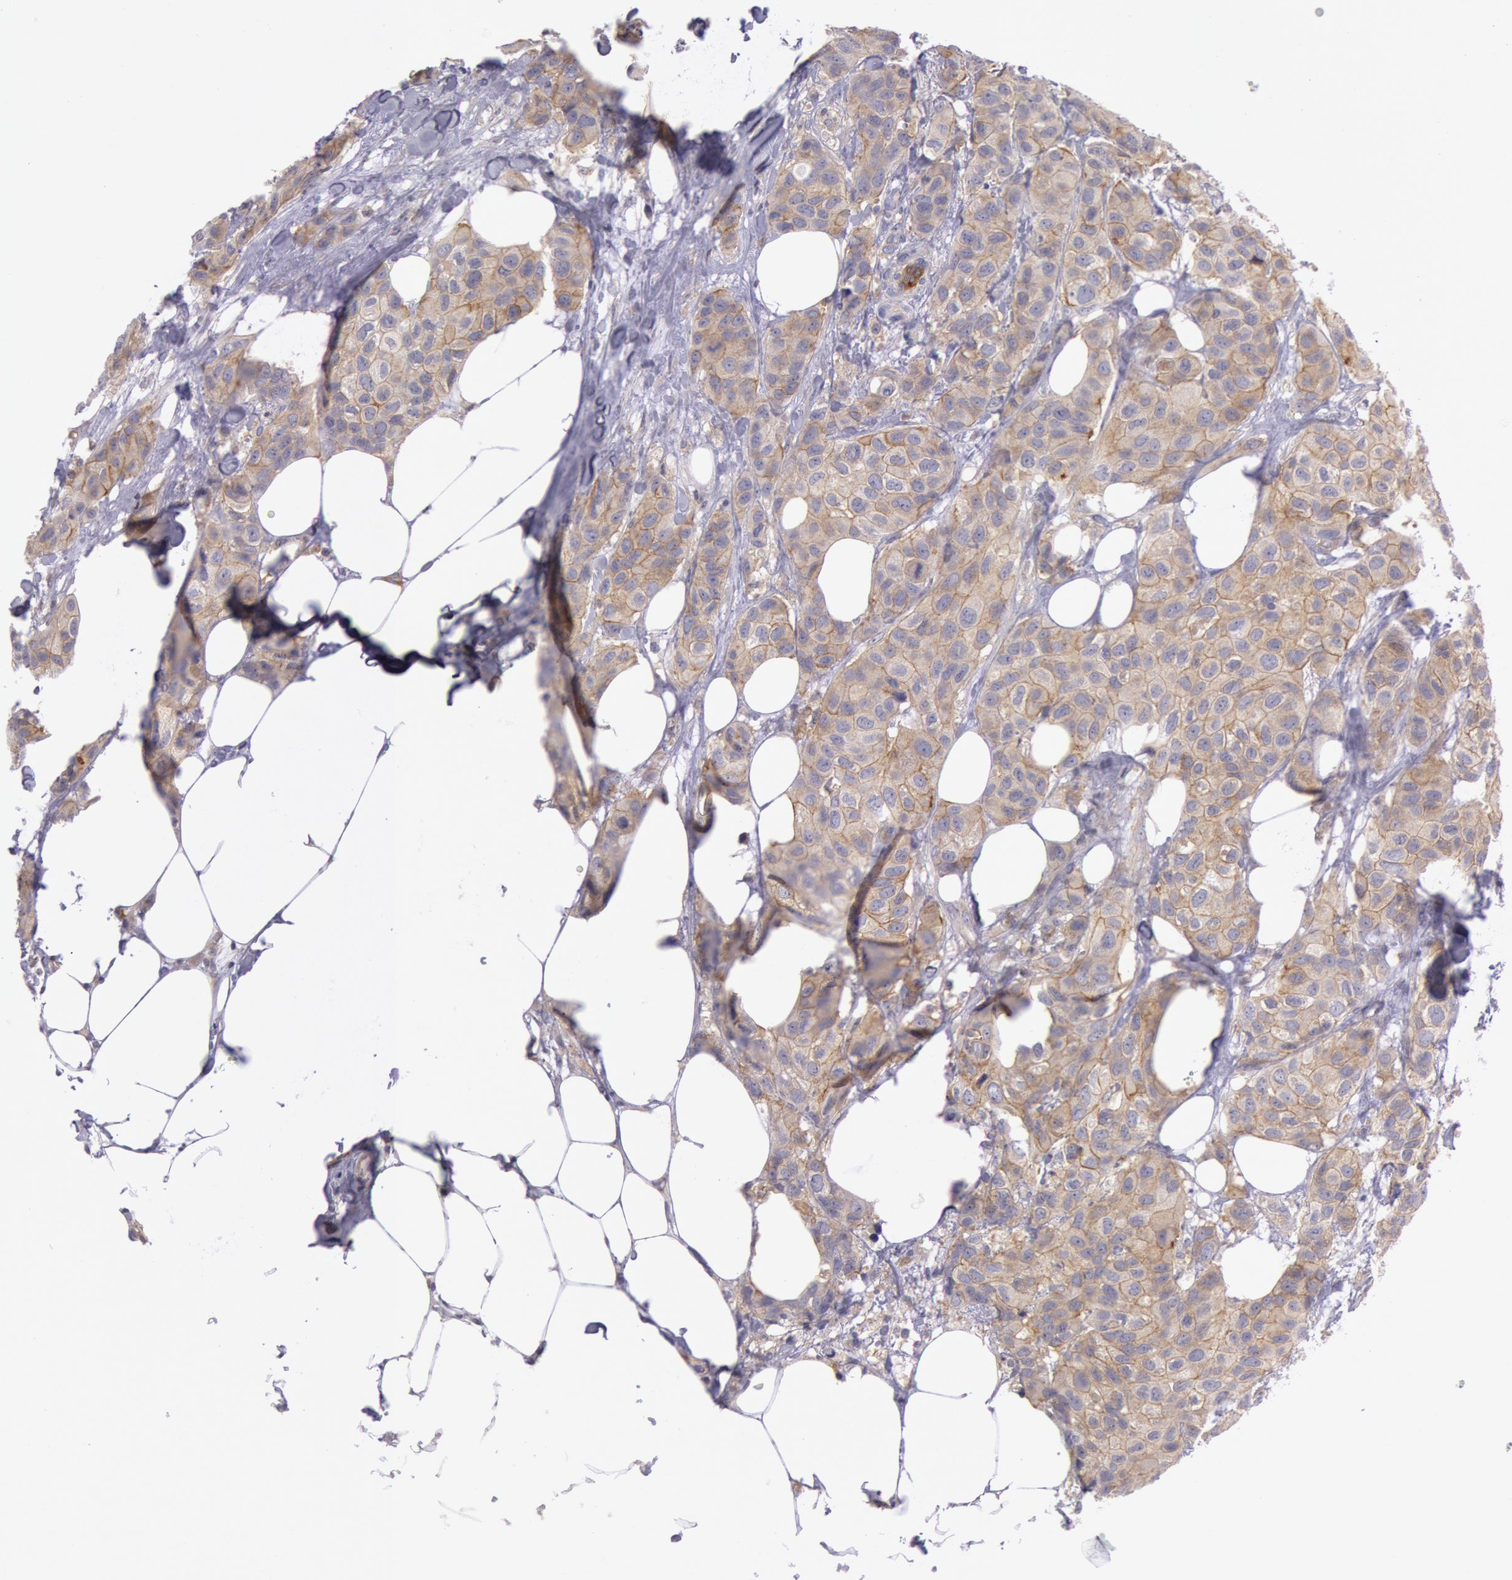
{"staining": {"intensity": "moderate", "quantity": "25%-75%", "location": "cytoplasmic/membranous"}, "tissue": "breast cancer", "cell_type": "Tumor cells", "image_type": "cancer", "snomed": [{"axis": "morphology", "description": "Duct carcinoma"}, {"axis": "topography", "description": "Breast"}], "caption": "IHC micrograph of neoplastic tissue: intraductal carcinoma (breast) stained using immunohistochemistry (IHC) exhibits medium levels of moderate protein expression localized specifically in the cytoplasmic/membranous of tumor cells, appearing as a cytoplasmic/membranous brown color.", "gene": "MYO5A", "patient": {"sex": "female", "age": 68}}